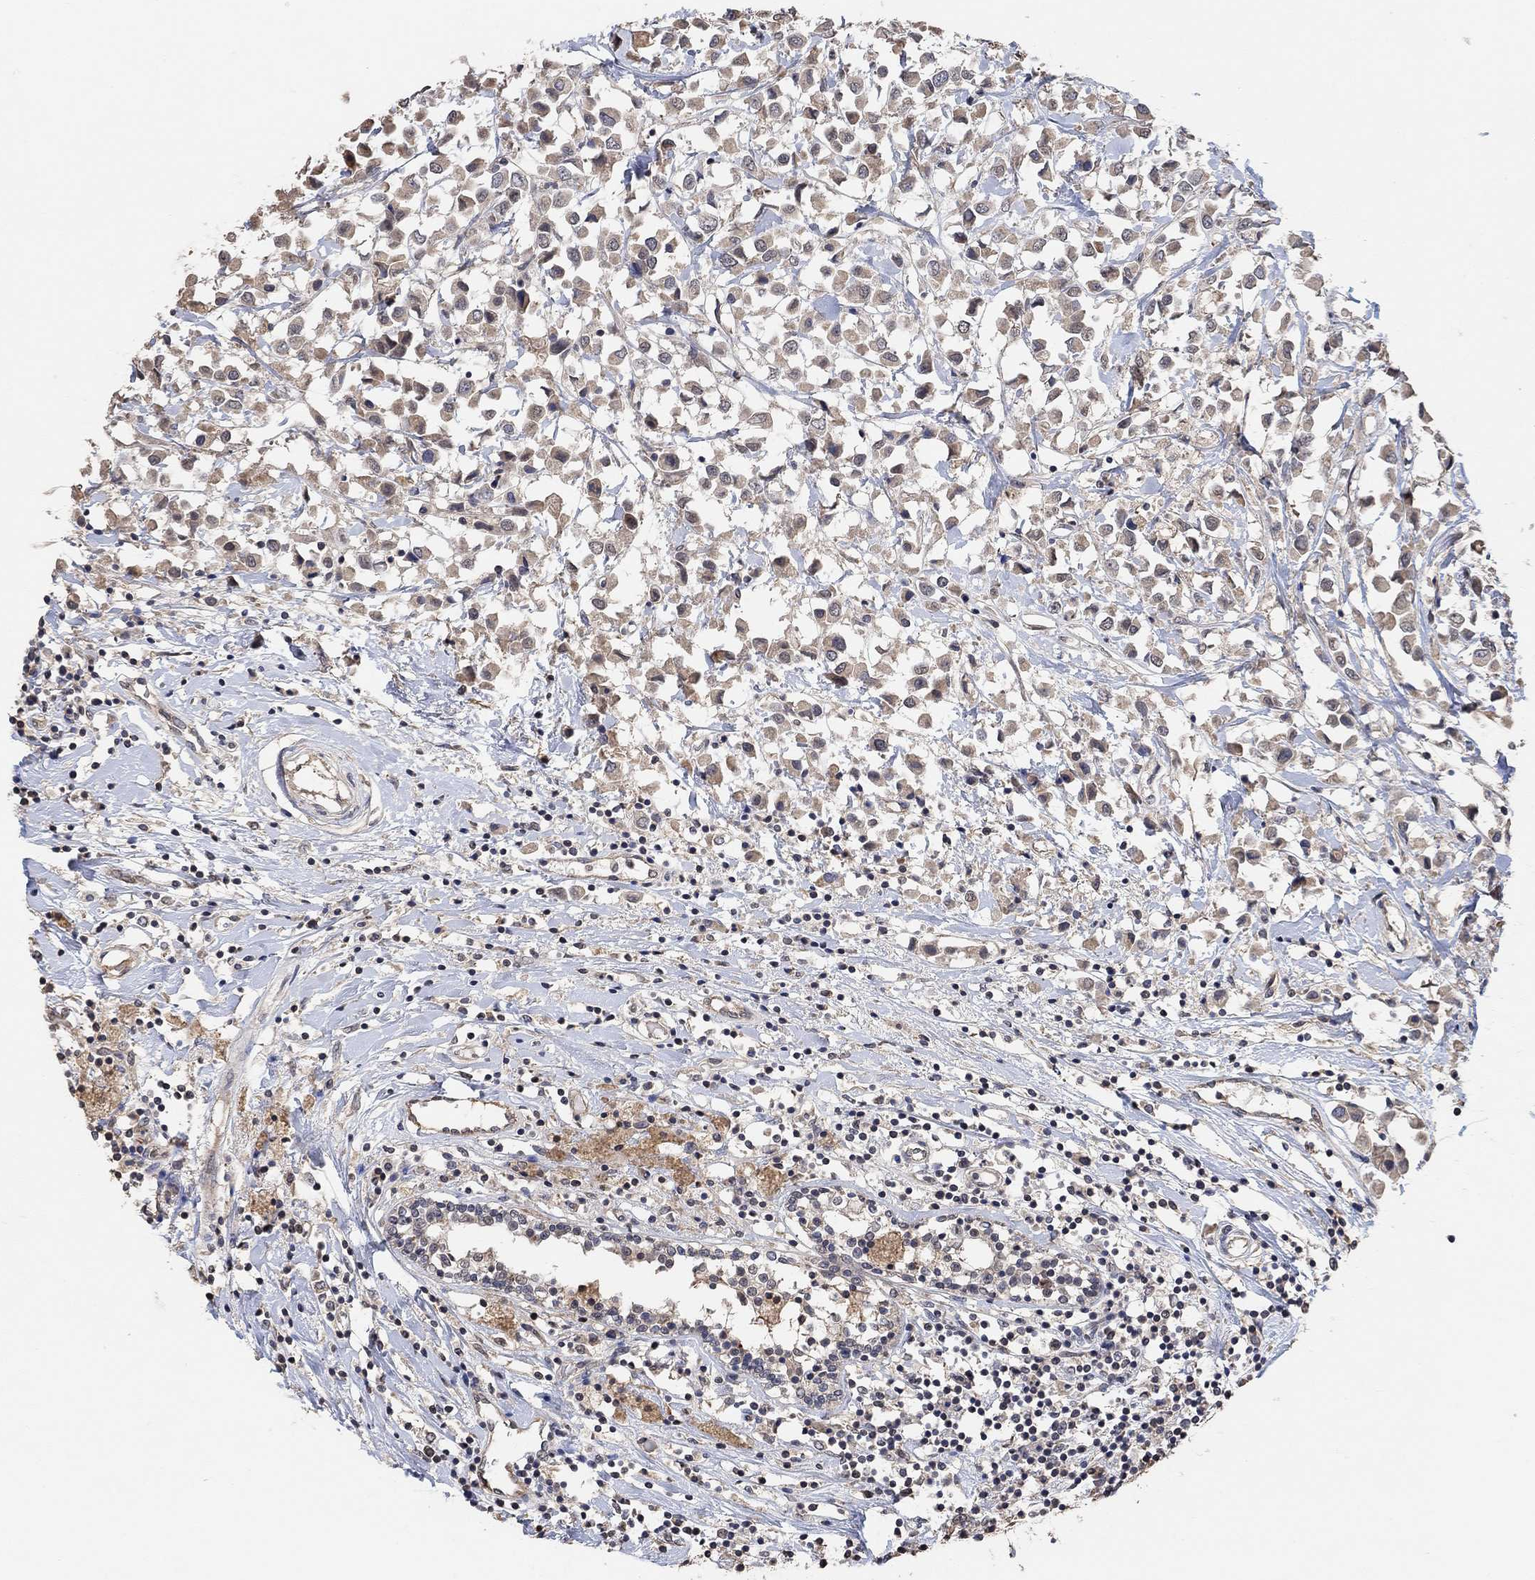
{"staining": {"intensity": "weak", "quantity": ">75%", "location": "cytoplasmic/membranous"}, "tissue": "breast cancer", "cell_type": "Tumor cells", "image_type": "cancer", "snomed": [{"axis": "morphology", "description": "Duct carcinoma"}, {"axis": "topography", "description": "Breast"}], "caption": "Tumor cells show low levels of weak cytoplasmic/membranous staining in about >75% of cells in breast cancer. Nuclei are stained in blue.", "gene": "UNC5B", "patient": {"sex": "female", "age": 61}}